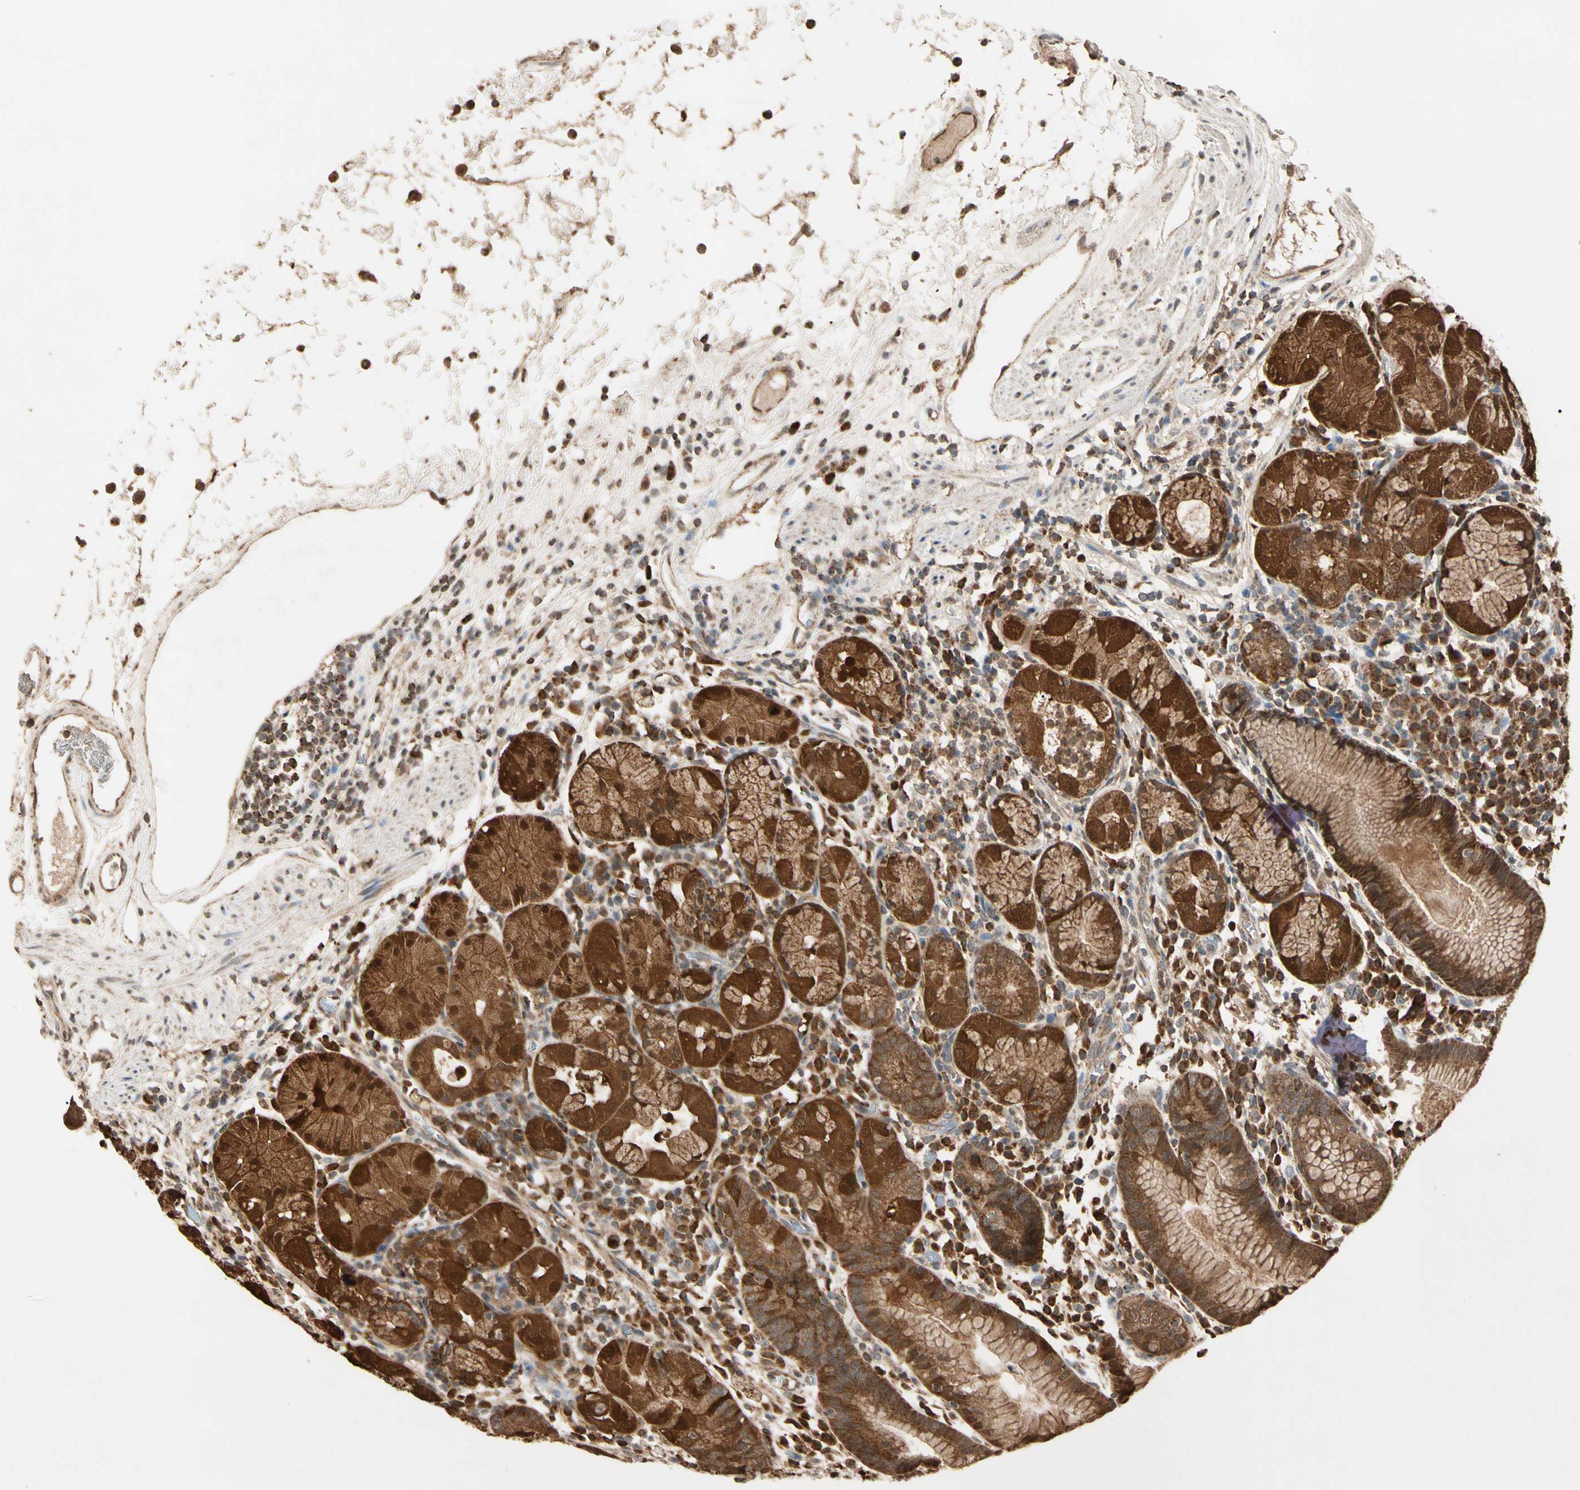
{"staining": {"intensity": "moderate", "quantity": ">75%", "location": "cytoplasmic/membranous,nuclear"}, "tissue": "stomach", "cell_type": "Glandular cells", "image_type": "normal", "snomed": [{"axis": "morphology", "description": "Normal tissue, NOS"}, {"axis": "topography", "description": "Stomach"}, {"axis": "topography", "description": "Stomach, lower"}], "caption": "Unremarkable stomach demonstrates moderate cytoplasmic/membranous,nuclear expression in approximately >75% of glandular cells, visualized by immunohistochemistry. The staining is performed using DAB brown chromogen to label protein expression. The nuclei are counter-stained blue using hematoxylin.", "gene": "PRDX5", "patient": {"sex": "female", "age": 75}}